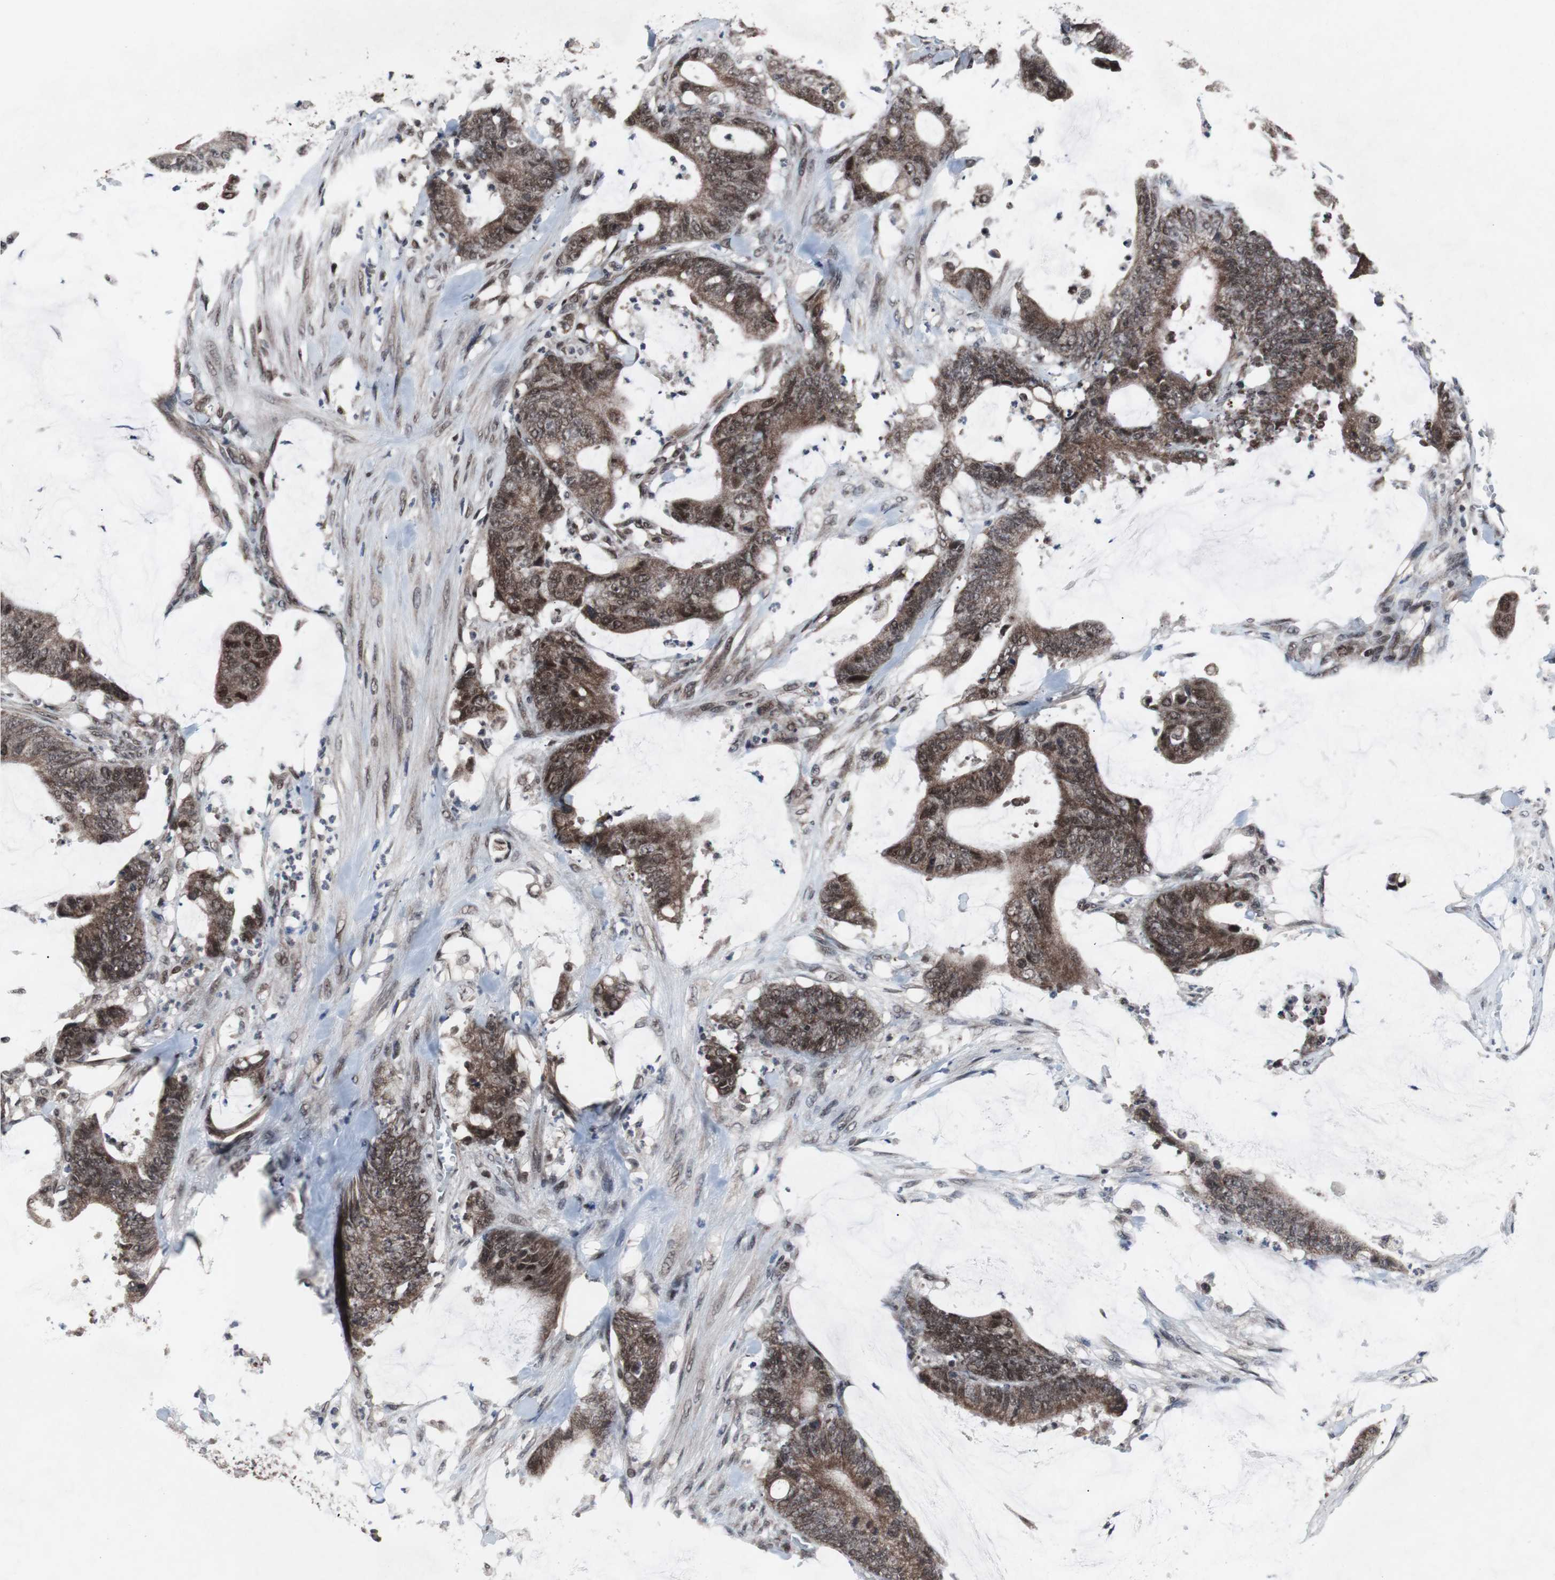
{"staining": {"intensity": "moderate", "quantity": ">75%", "location": "cytoplasmic/membranous,nuclear"}, "tissue": "colorectal cancer", "cell_type": "Tumor cells", "image_type": "cancer", "snomed": [{"axis": "morphology", "description": "Adenocarcinoma, NOS"}, {"axis": "topography", "description": "Rectum"}], "caption": "Protein expression analysis of colorectal cancer (adenocarcinoma) displays moderate cytoplasmic/membranous and nuclear staining in about >75% of tumor cells. Immunohistochemistry stains the protein of interest in brown and the nuclei are stained blue.", "gene": "GTF2F2", "patient": {"sex": "female", "age": 66}}